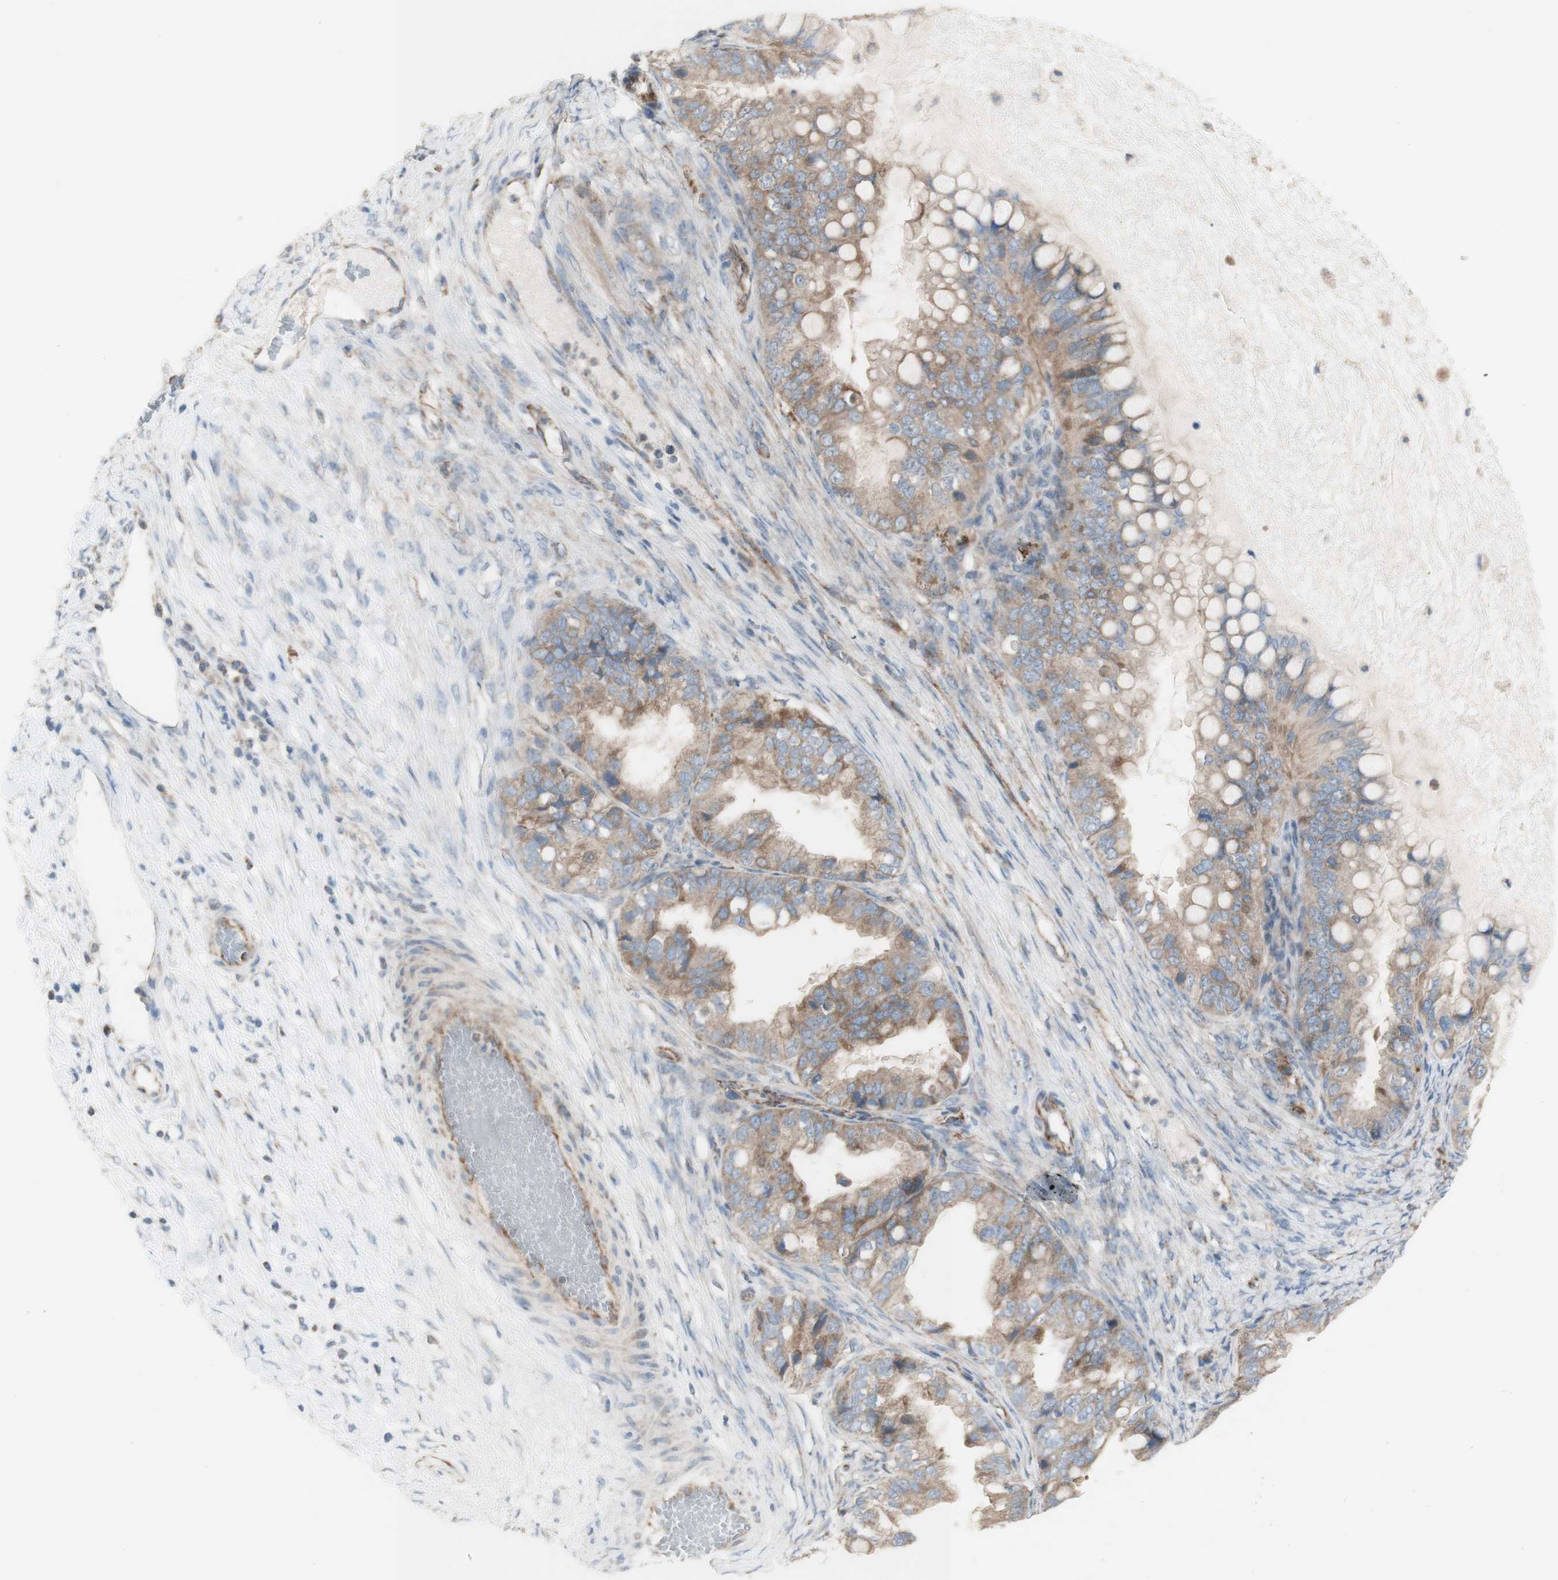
{"staining": {"intensity": "weak", "quantity": ">75%", "location": "cytoplasmic/membranous"}, "tissue": "ovarian cancer", "cell_type": "Tumor cells", "image_type": "cancer", "snomed": [{"axis": "morphology", "description": "Cystadenocarcinoma, mucinous, NOS"}, {"axis": "topography", "description": "Ovary"}], "caption": "Protein expression analysis of mucinous cystadenocarcinoma (ovarian) reveals weak cytoplasmic/membranous positivity in about >75% of tumor cells.", "gene": "C3orf52", "patient": {"sex": "female", "age": 80}}